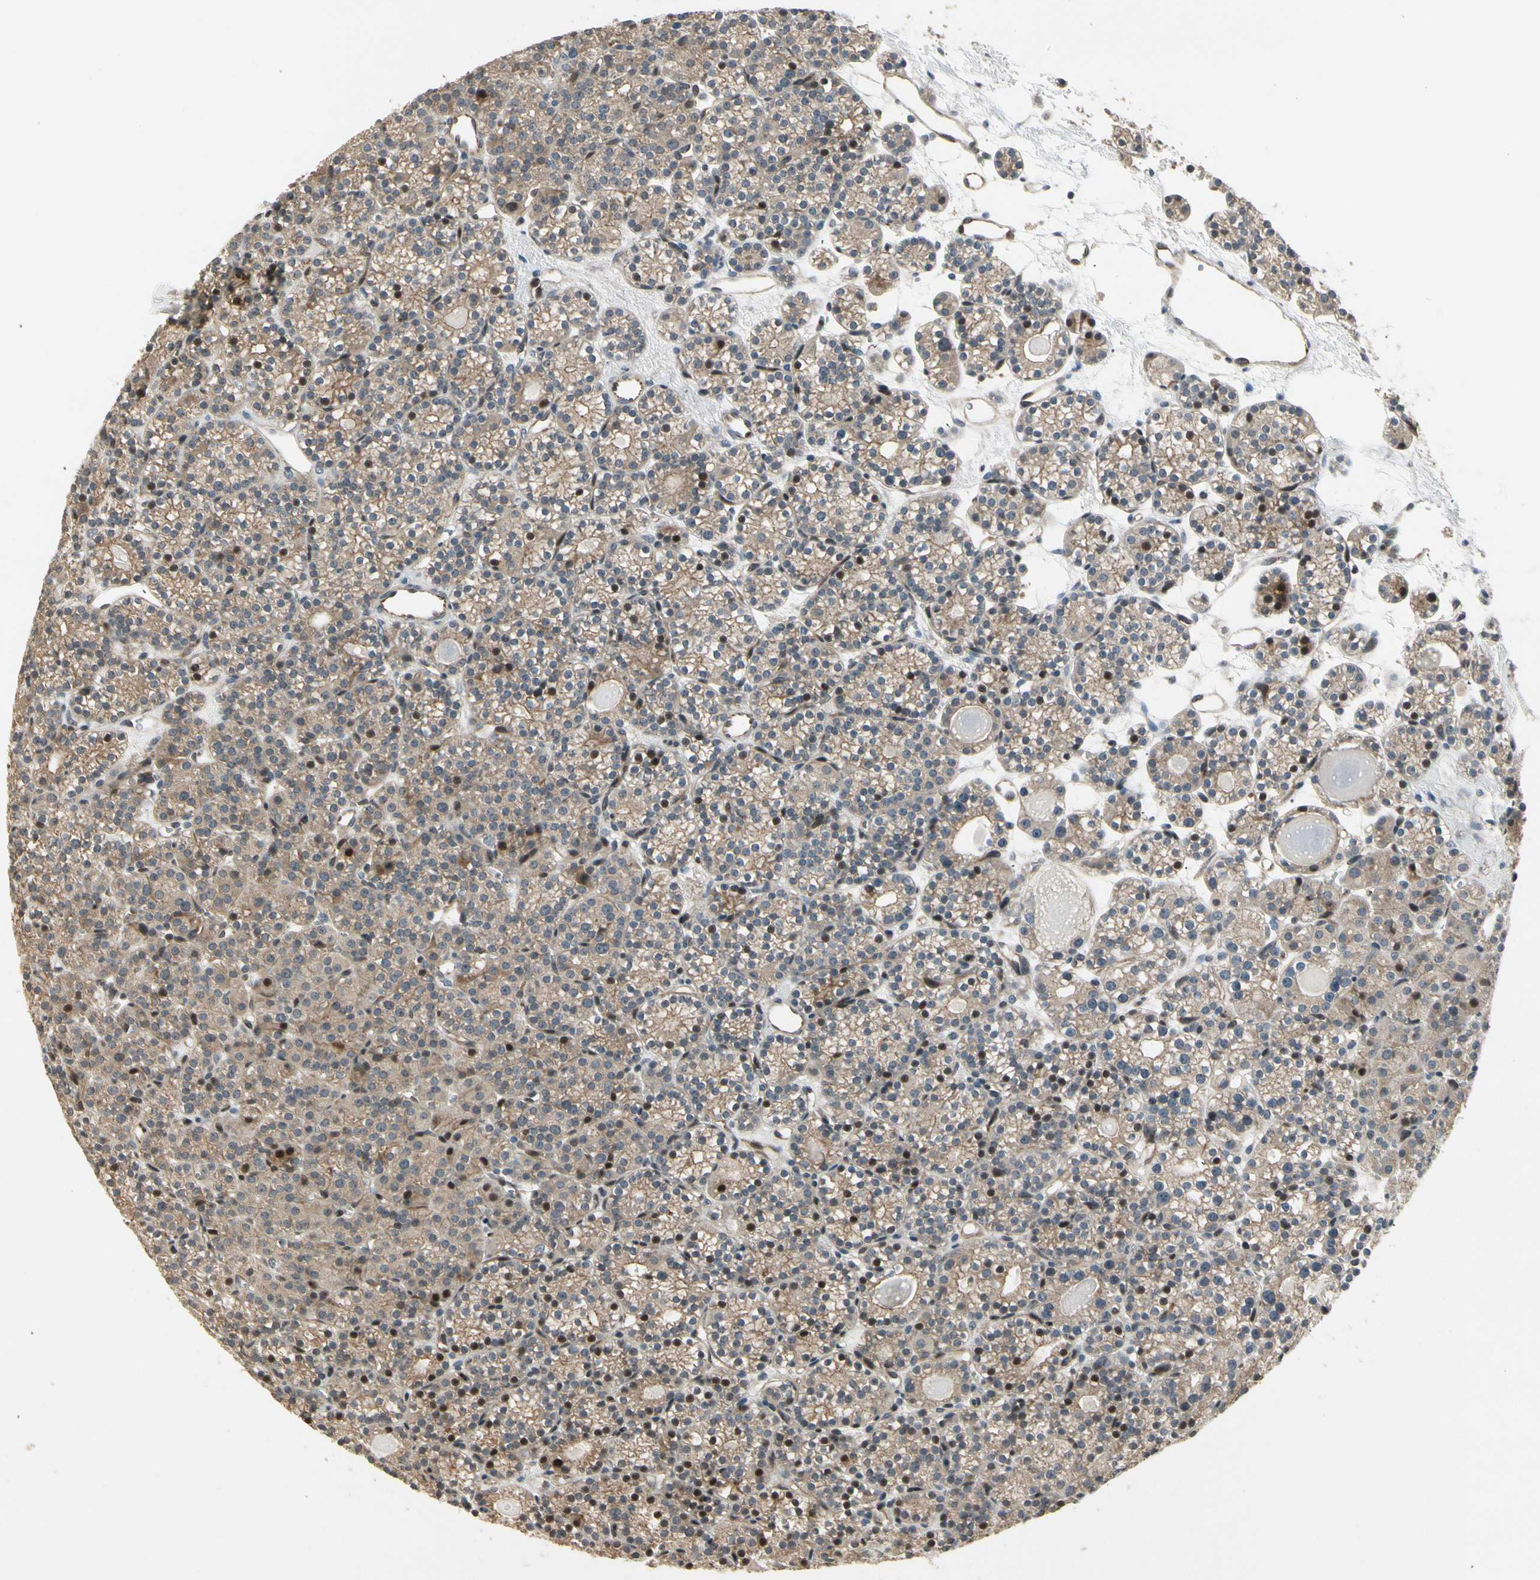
{"staining": {"intensity": "moderate", "quantity": ">75%", "location": "cytoplasmic/membranous,nuclear"}, "tissue": "parathyroid gland", "cell_type": "Glandular cells", "image_type": "normal", "snomed": [{"axis": "morphology", "description": "Normal tissue, NOS"}, {"axis": "topography", "description": "Parathyroid gland"}], "caption": "This is a photomicrograph of IHC staining of benign parathyroid gland, which shows moderate staining in the cytoplasmic/membranous,nuclear of glandular cells.", "gene": "SVBP", "patient": {"sex": "female", "age": 64}}